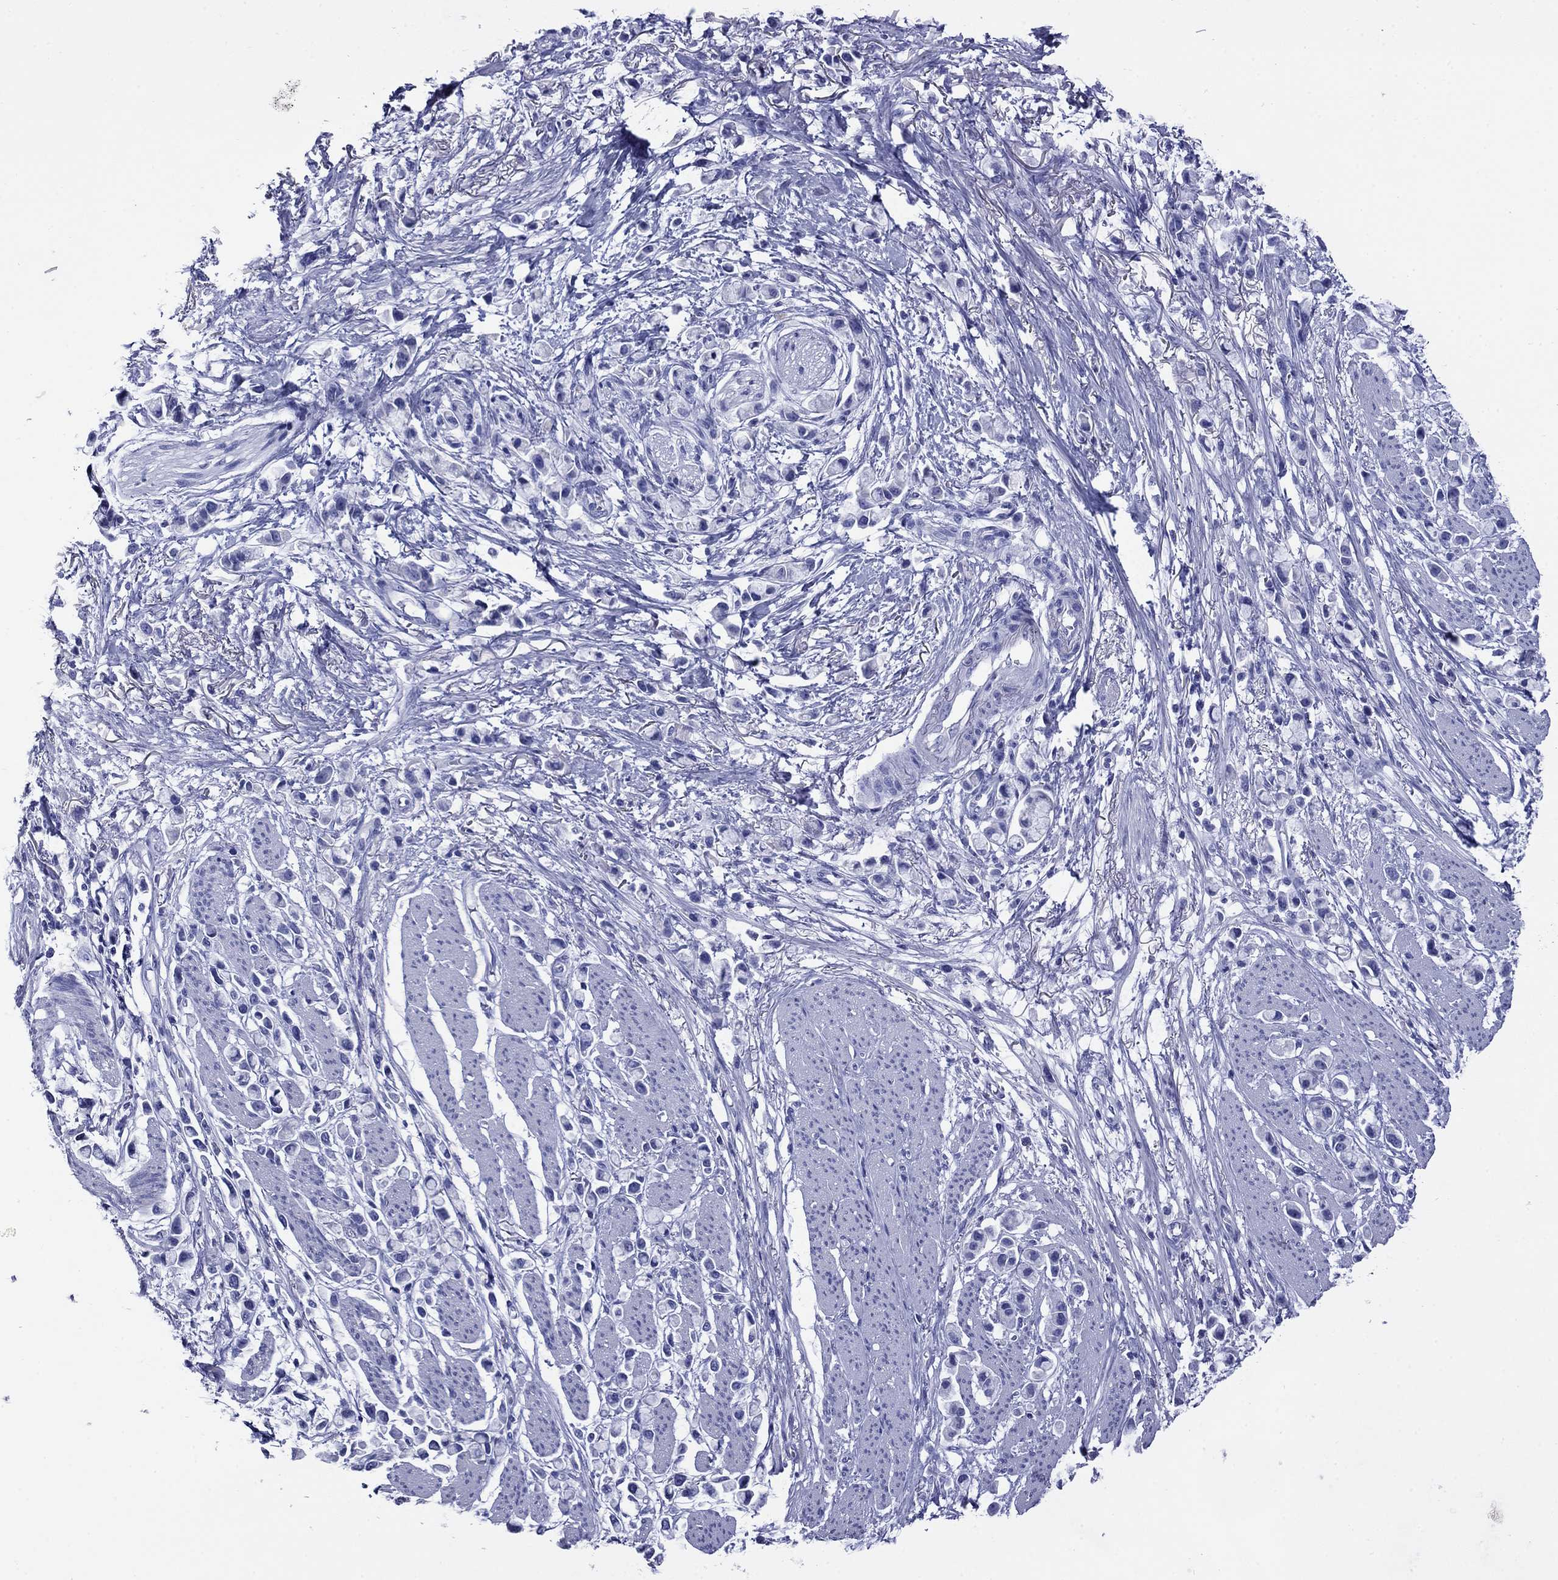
{"staining": {"intensity": "negative", "quantity": "none", "location": "none"}, "tissue": "stomach cancer", "cell_type": "Tumor cells", "image_type": "cancer", "snomed": [{"axis": "morphology", "description": "Adenocarcinoma, NOS"}, {"axis": "topography", "description": "Stomach"}], "caption": "High magnification brightfield microscopy of stomach cancer (adenocarcinoma) stained with DAB (brown) and counterstained with hematoxylin (blue): tumor cells show no significant positivity.", "gene": "GIP", "patient": {"sex": "female", "age": 81}}